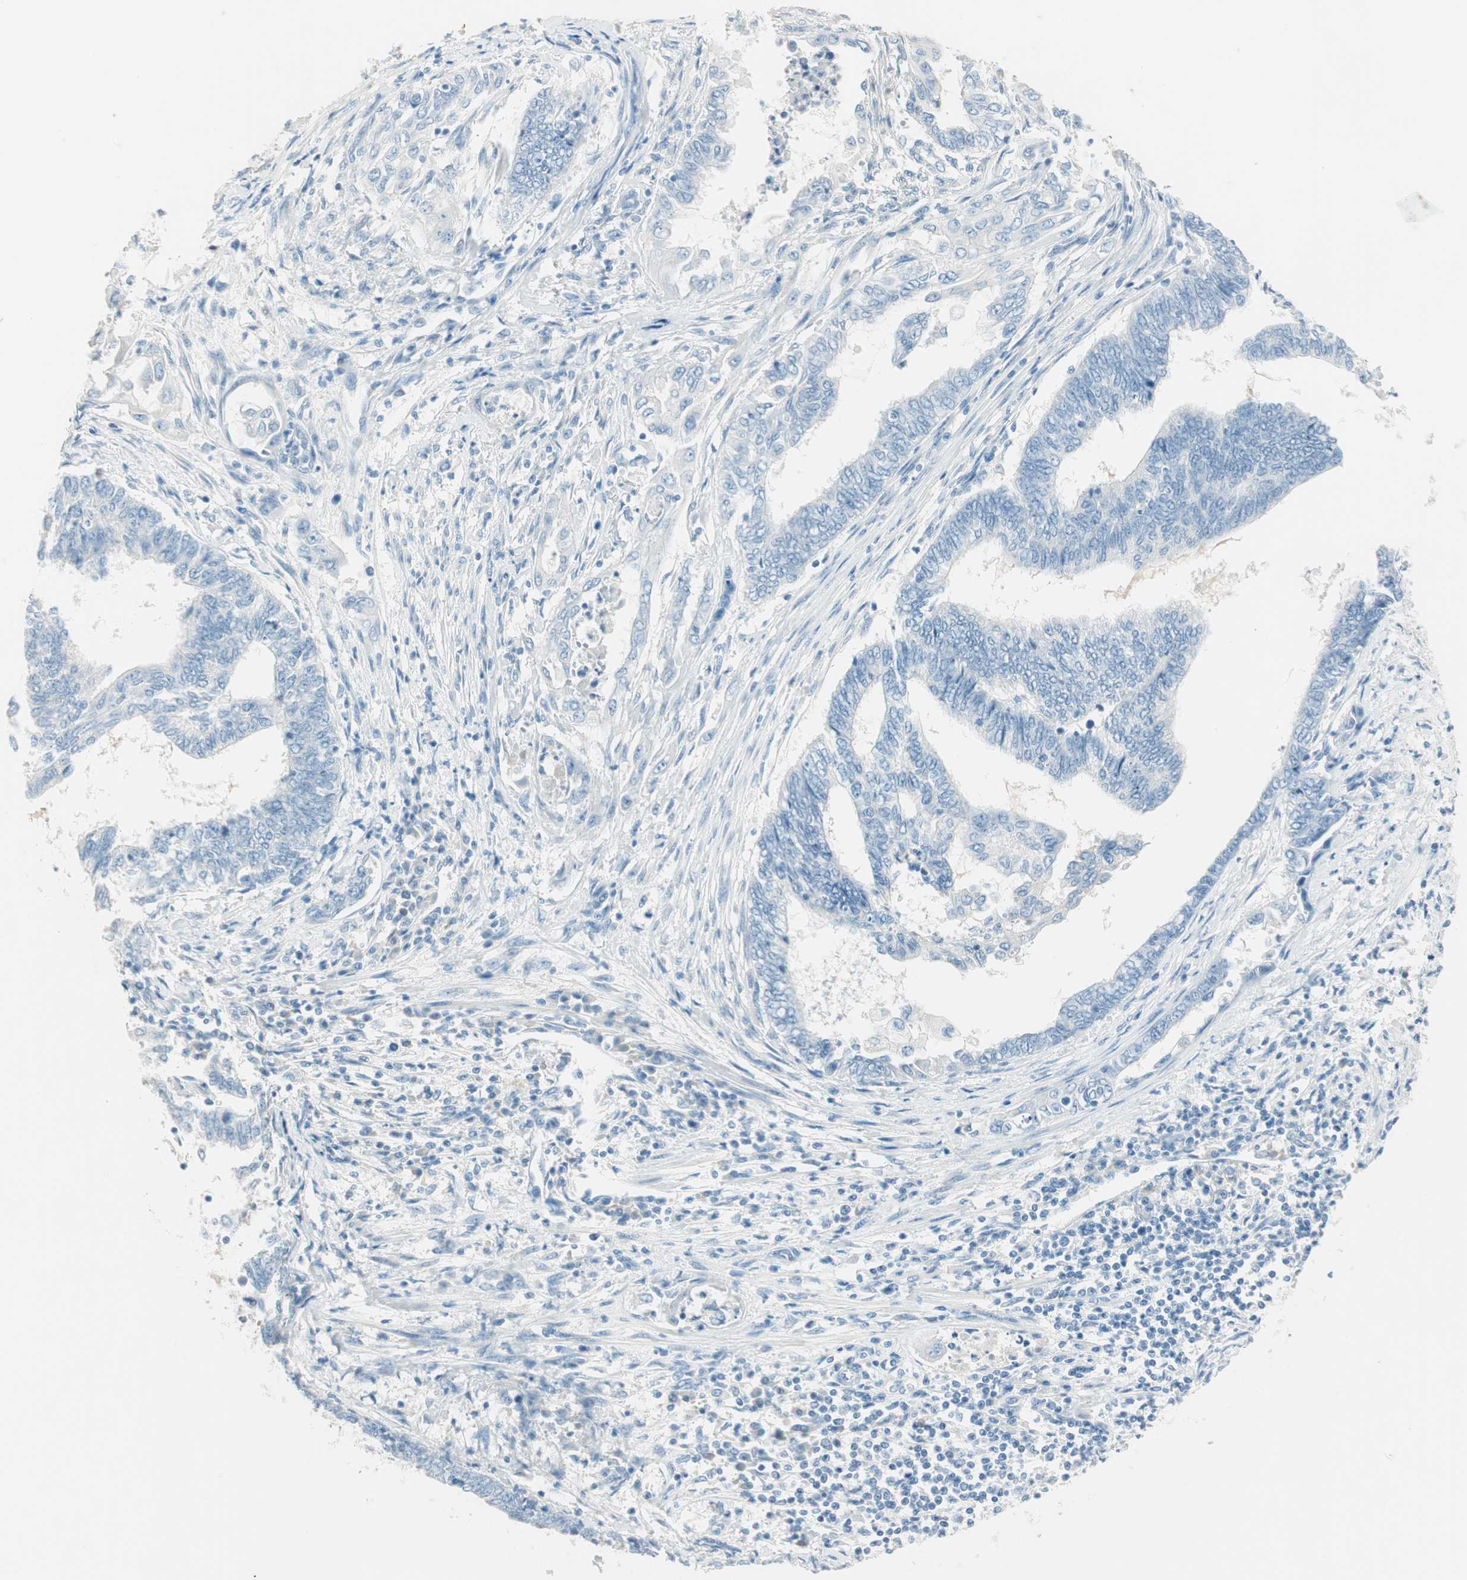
{"staining": {"intensity": "negative", "quantity": "none", "location": "none"}, "tissue": "endometrial cancer", "cell_type": "Tumor cells", "image_type": "cancer", "snomed": [{"axis": "morphology", "description": "Adenocarcinoma, NOS"}, {"axis": "topography", "description": "Uterus"}, {"axis": "topography", "description": "Endometrium"}], "caption": "The photomicrograph displays no significant positivity in tumor cells of adenocarcinoma (endometrial).", "gene": "HPGD", "patient": {"sex": "female", "age": 70}}